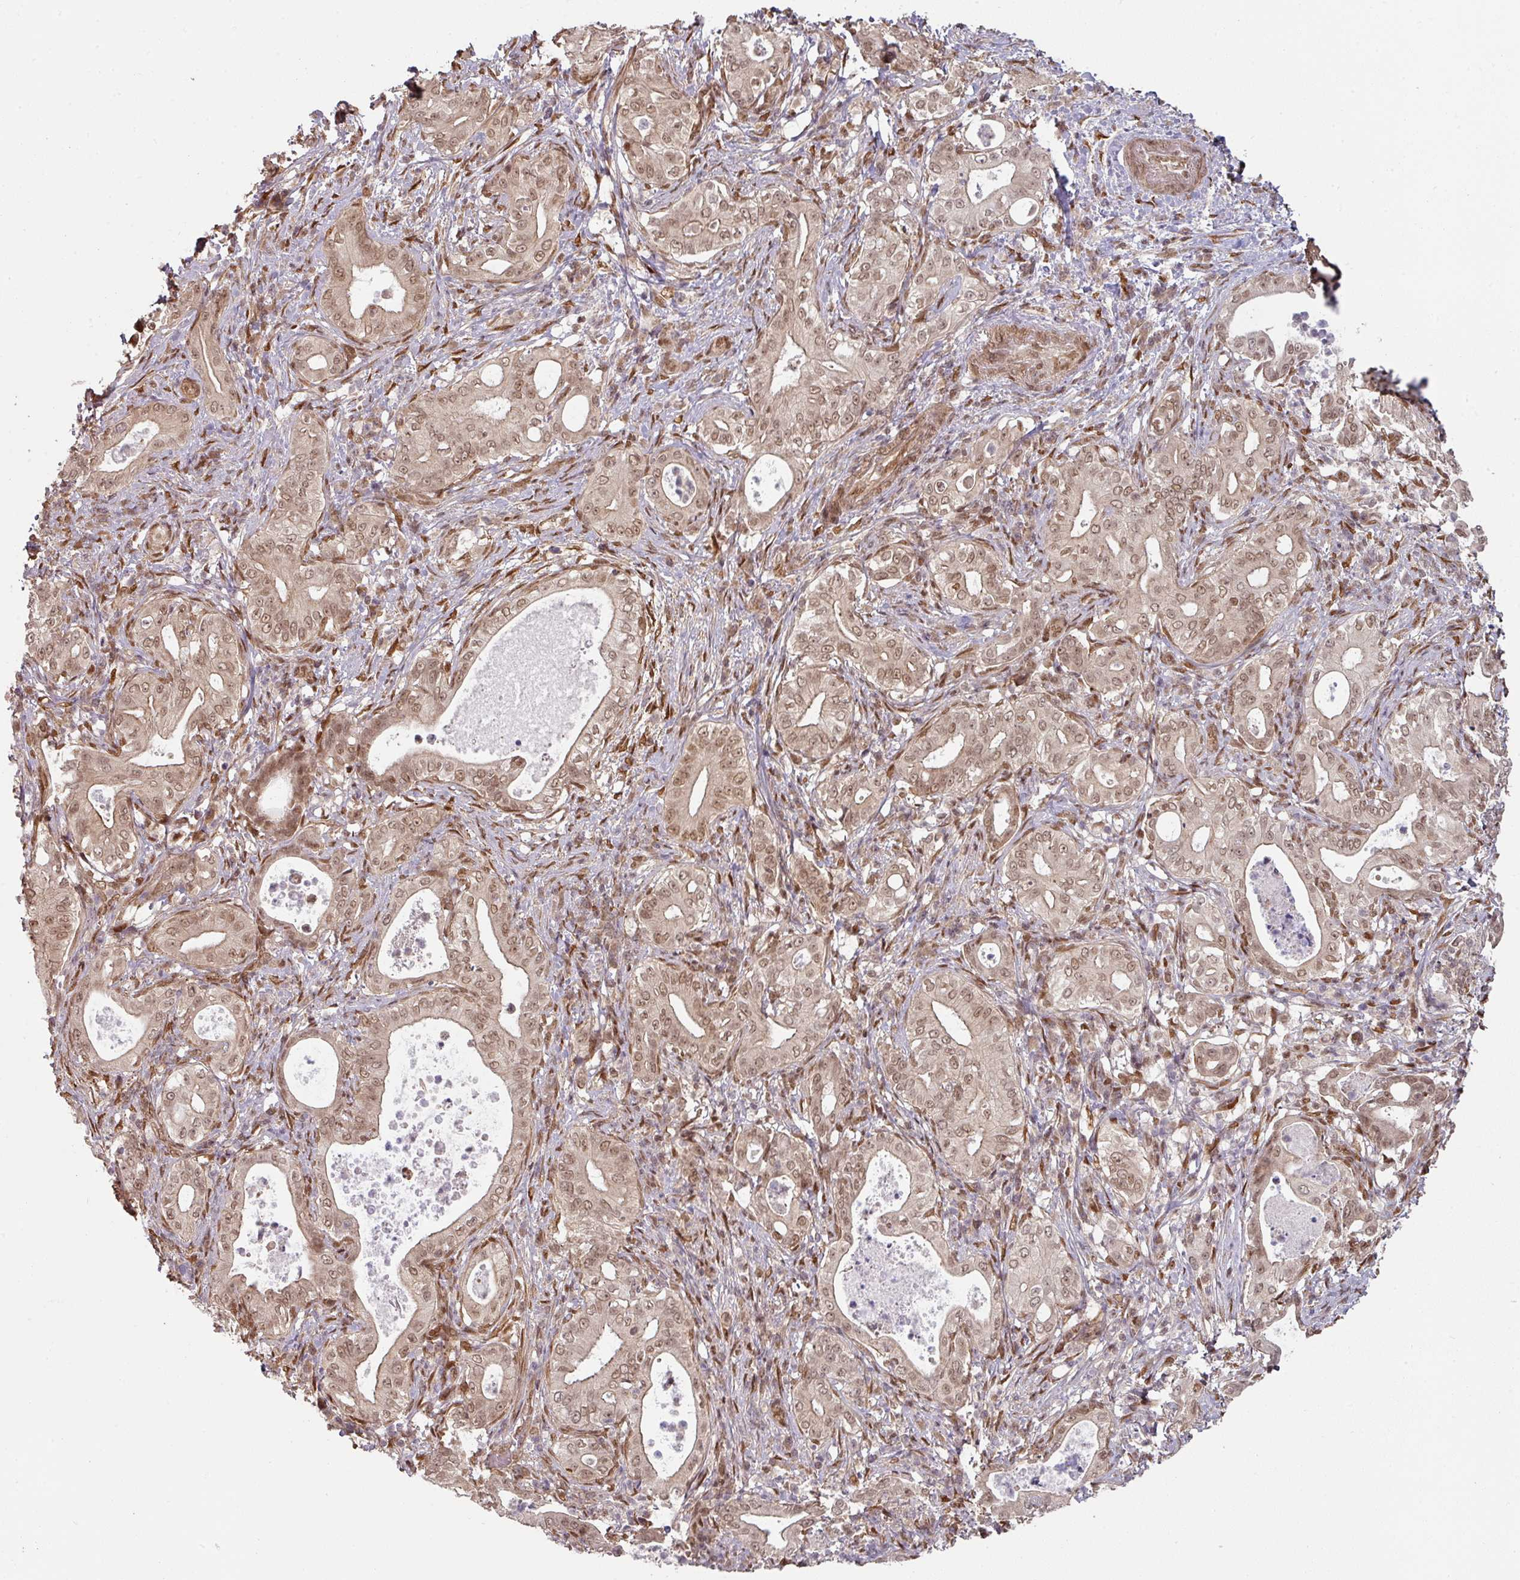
{"staining": {"intensity": "weak", "quantity": ">75%", "location": "cytoplasmic/membranous,nuclear"}, "tissue": "pancreatic cancer", "cell_type": "Tumor cells", "image_type": "cancer", "snomed": [{"axis": "morphology", "description": "Adenocarcinoma, NOS"}, {"axis": "topography", "description": "Pancreas"}], "caption": "Protein staining by immunohistochemistry reveals weak cytoplasmic/membranous and nuclear staining in about >75% of tumor cells in pancreatic cancer. (DAB IHC, brown staining for protein, blue staining for nuclei).", "gene": "SIK3", "patient": {"sex": "male", "age": 71}}